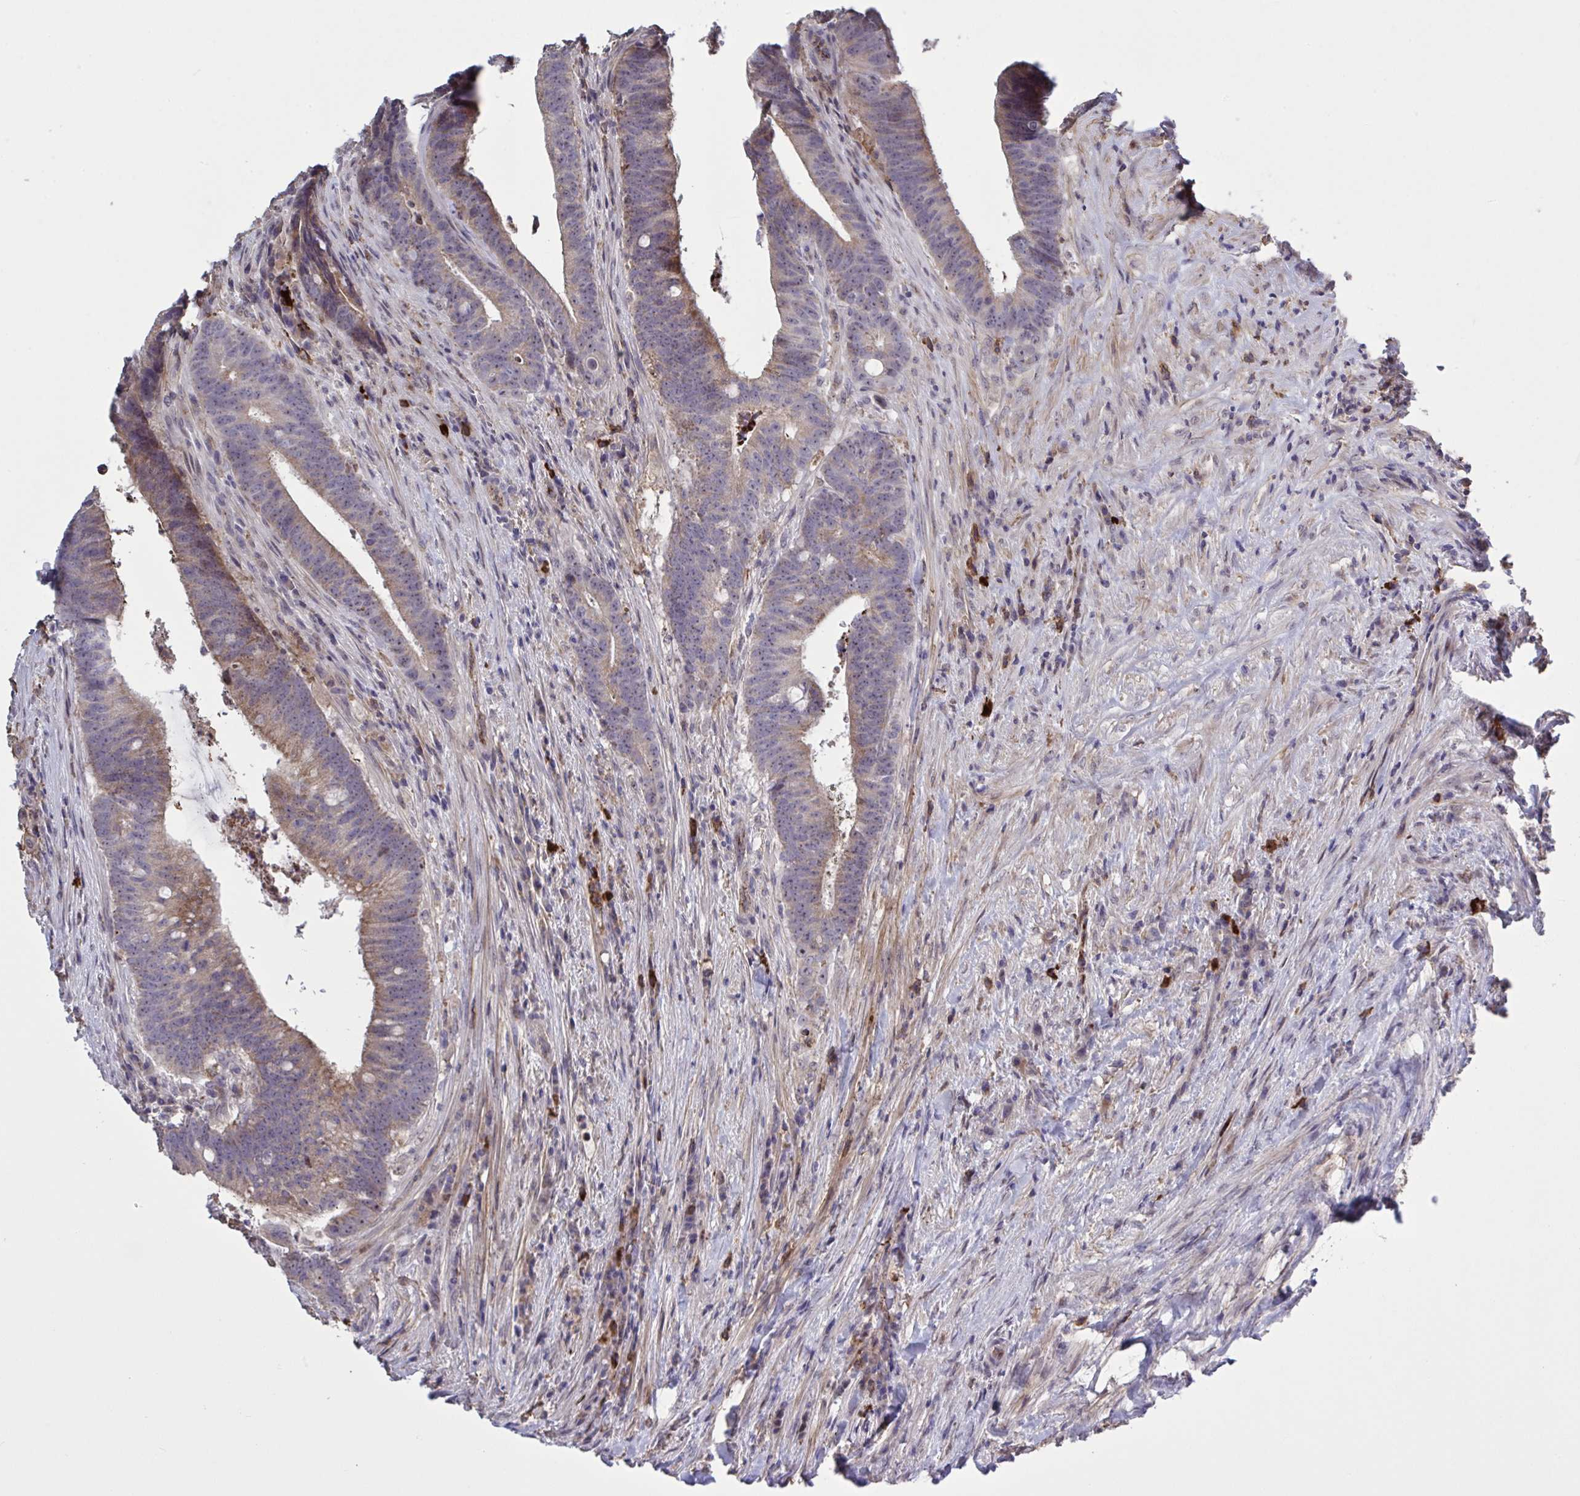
{"staining": {"intensity": "moderate", "quantity": "25%-75%", "location": "cytoplasmic/membranous"}, "tissue": "colorectal cancer", "cell_type": "Tumor cells", "image_type": "cancer", "snomed": [{"axis": "morphology", "description": "Adenocarcinoma, NOS"}, {"axis": "topography", "description": "Colon"}], "caption": "Tumor cells show medium levels of moderate cytoplasmic/membranous expression in approximately 25%-75% of cells in colorectal adenocarcinoma.", "gene": "CD101", "patient": {"sex": "female", "age": 43}}